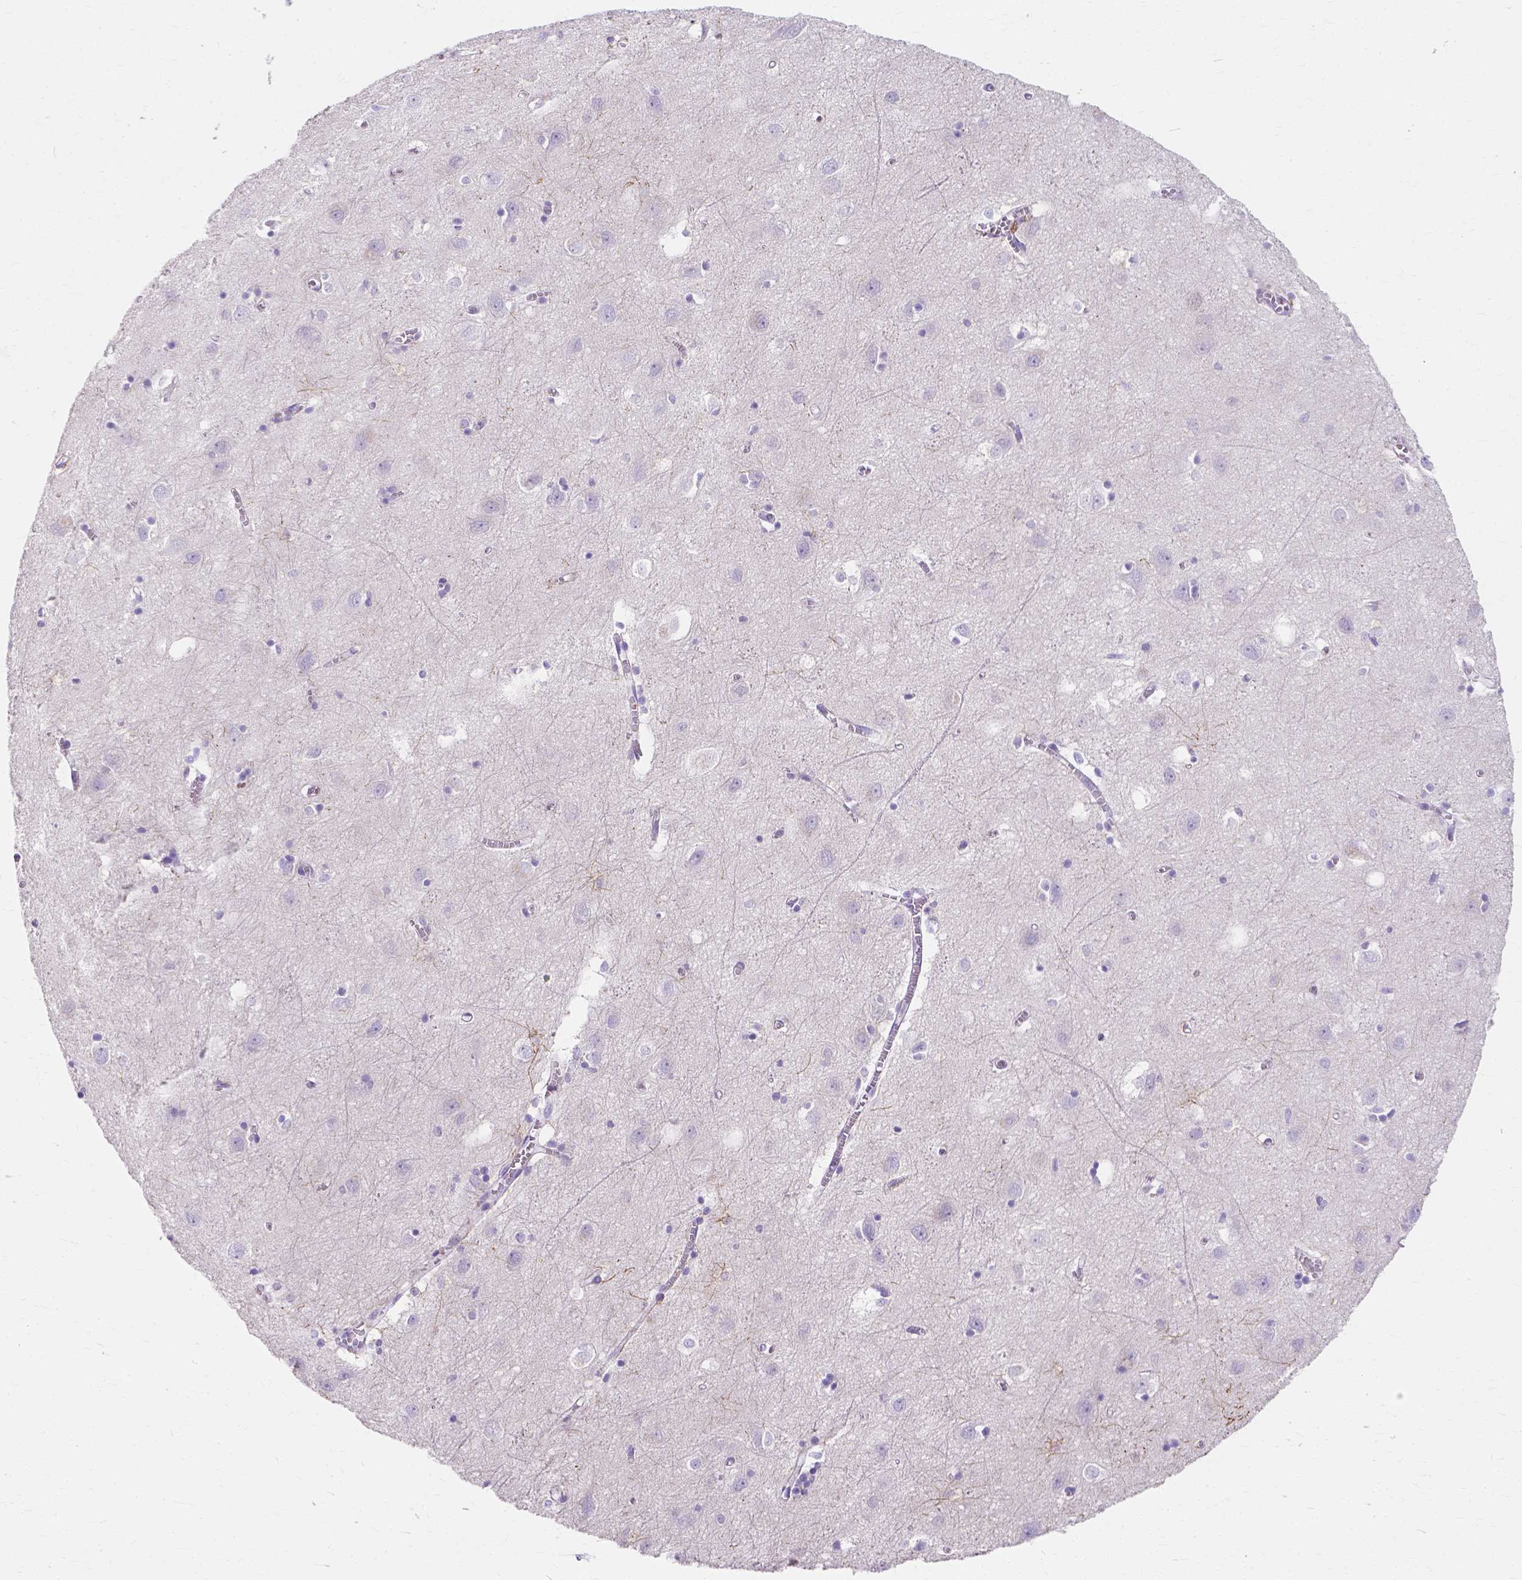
{"staining": {"intensity": "negative", "quantity": "none", "location": "none"}, "tissue": "cerebral cortex", "cell_type": "Endothelial cells", "image_type": "normal", "snomed": [{"axis": "morphology", "description": "Normal tissue, NOS"}, {"axis": "topography", "description": "Cerebral cortex"}], "caption": "A photomicrograph of cerebral cortex stained for a protein demonstrates no brown staining in endothelial cells.", "gene": "MYH15", "patient": {"sex": "male", "age": 70}}